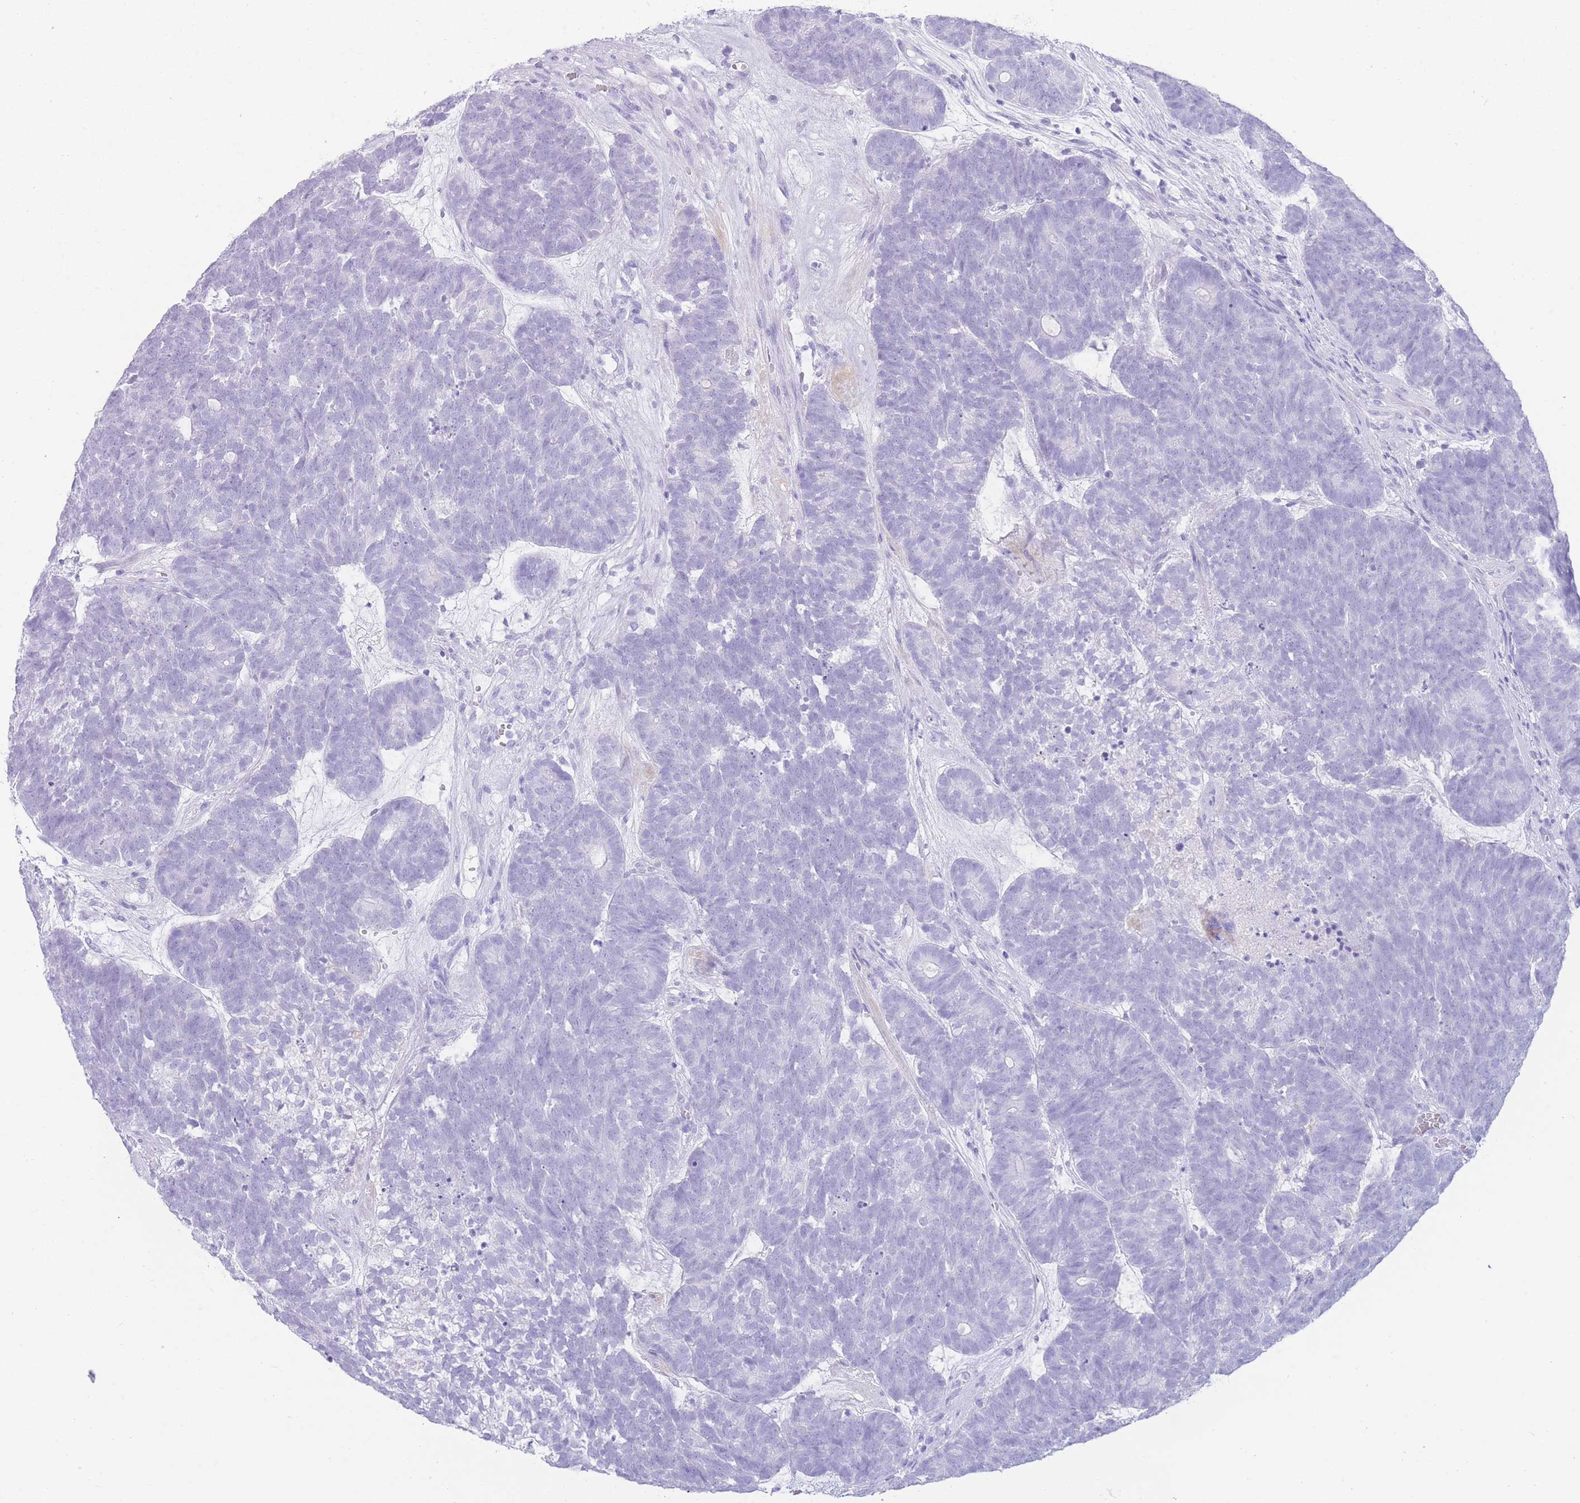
{"staining": {"intensity": "negative", "quantity": "none", "location": "none"}, "tissue": "head and neck cancer", "cell_type": "Tumor cells", "image_type": "cancer", "snomed": [{"axis": "morphology", "description": "Adenocarcinoma, NOS"}, {"axis": "topography", "description": "Head-Neck"}], "caption": "IHC micrograph of head and neck adenocarcinoma stained for a protein (brown), which exhibits no positivity in tumor cells.", "gene": "ELOA2", "patient": {"sex": "female", "age": 81}}